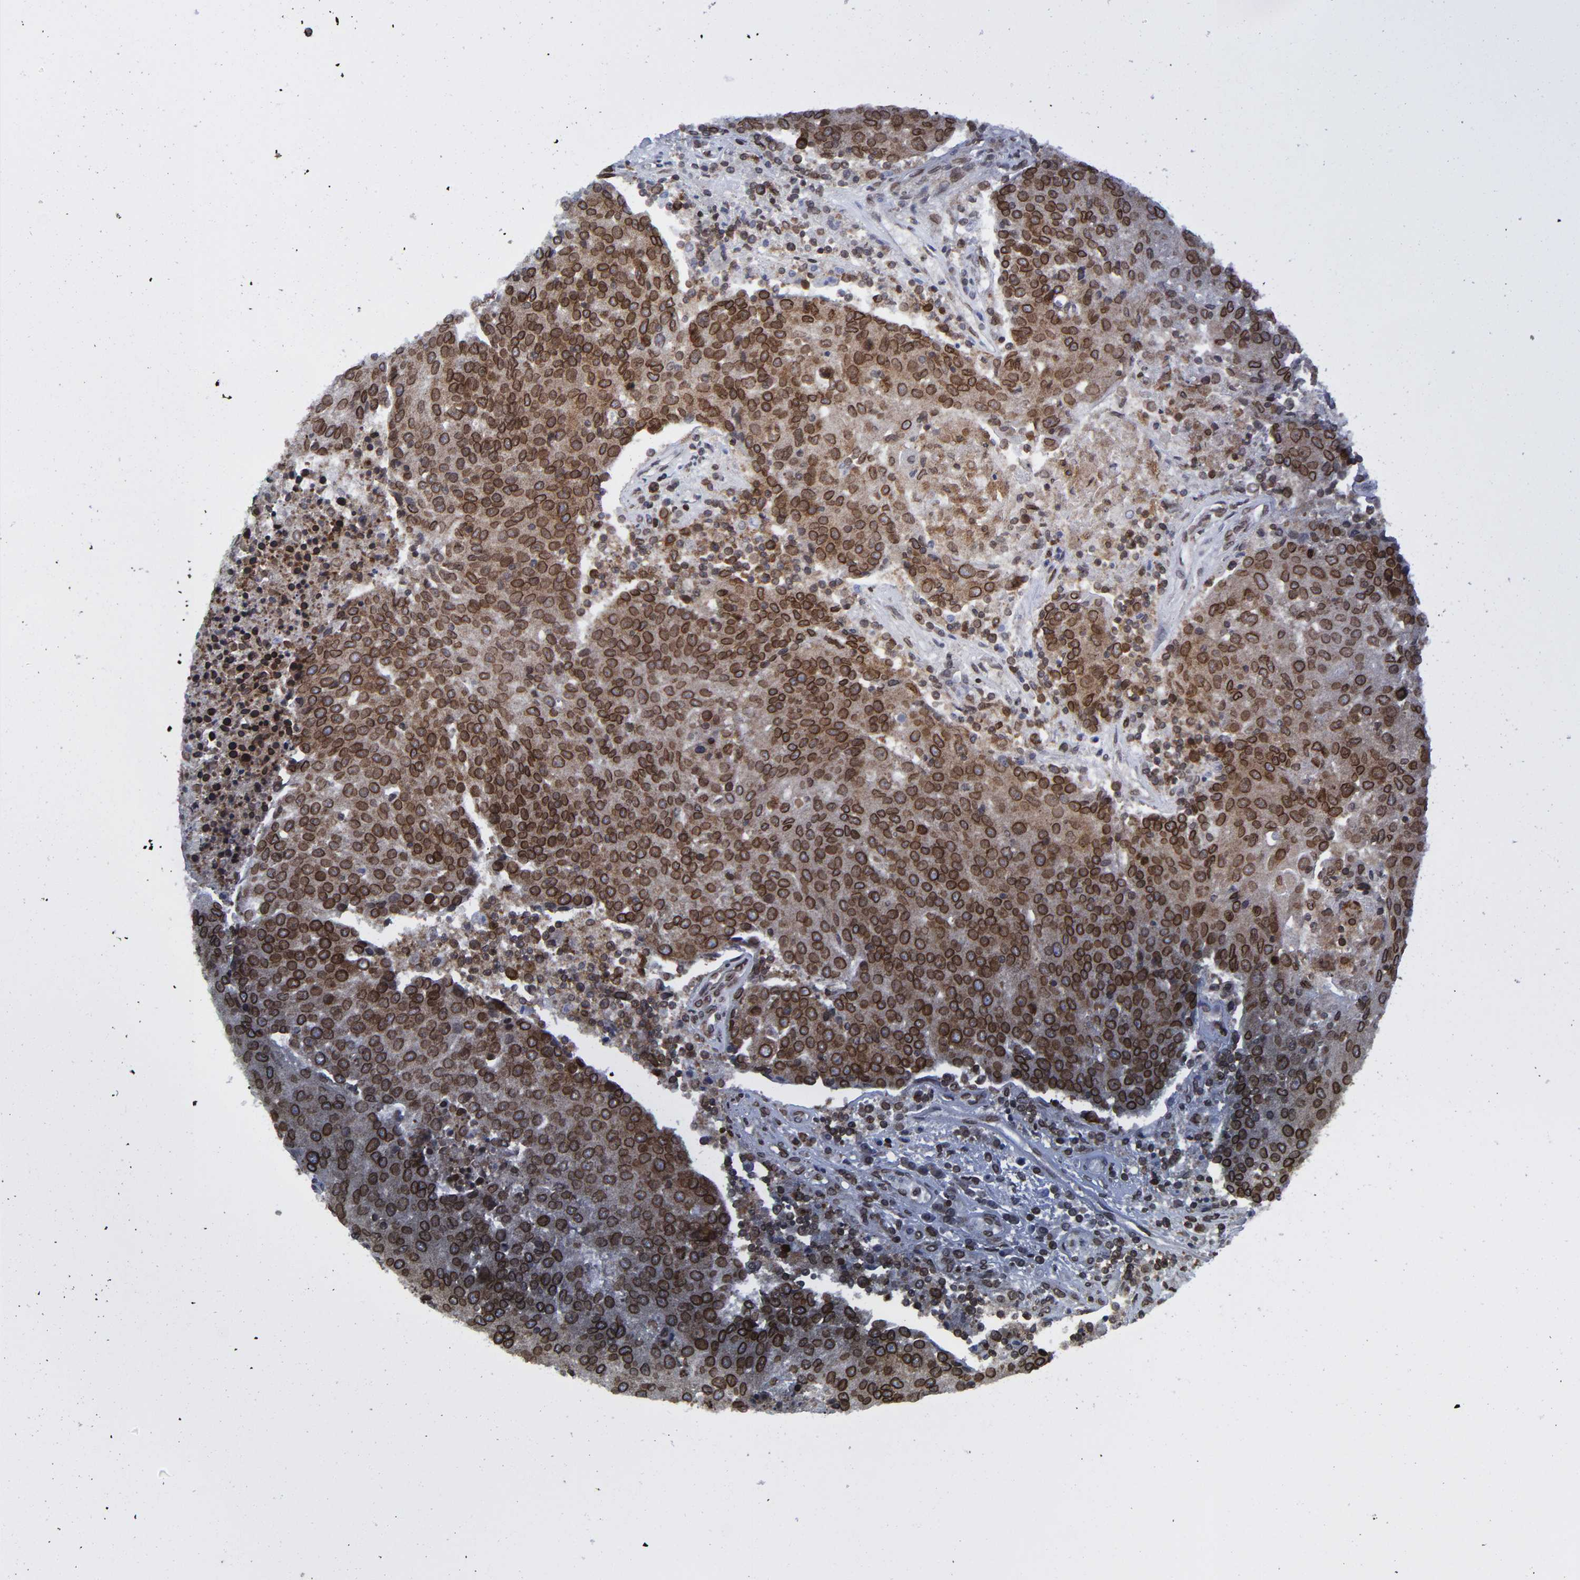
{"staining": {"intensity": "strong", "quantity": ">75%", "location": "cytoplasmic/membranous,nuclear"}, "tissue": "urothelial cancer", "cell_type": "Tumor cells", "image_type": "cancer", "snomed": [{"axis": "morphology", "description": "Urothelial carcinoma, High grade"}, {"axis": "topography", "description": "Urinary bladder"}], "caption": "High-grade urothelial carcinoma stained with DAB immunohistochemistry (IHC) displays high levels of strong cytoplasmic/membranous and nuclear staining in about >75% of tumor cells.", "gene": "RANGAP1", "patient": {"sex": "female", "age": 85}}